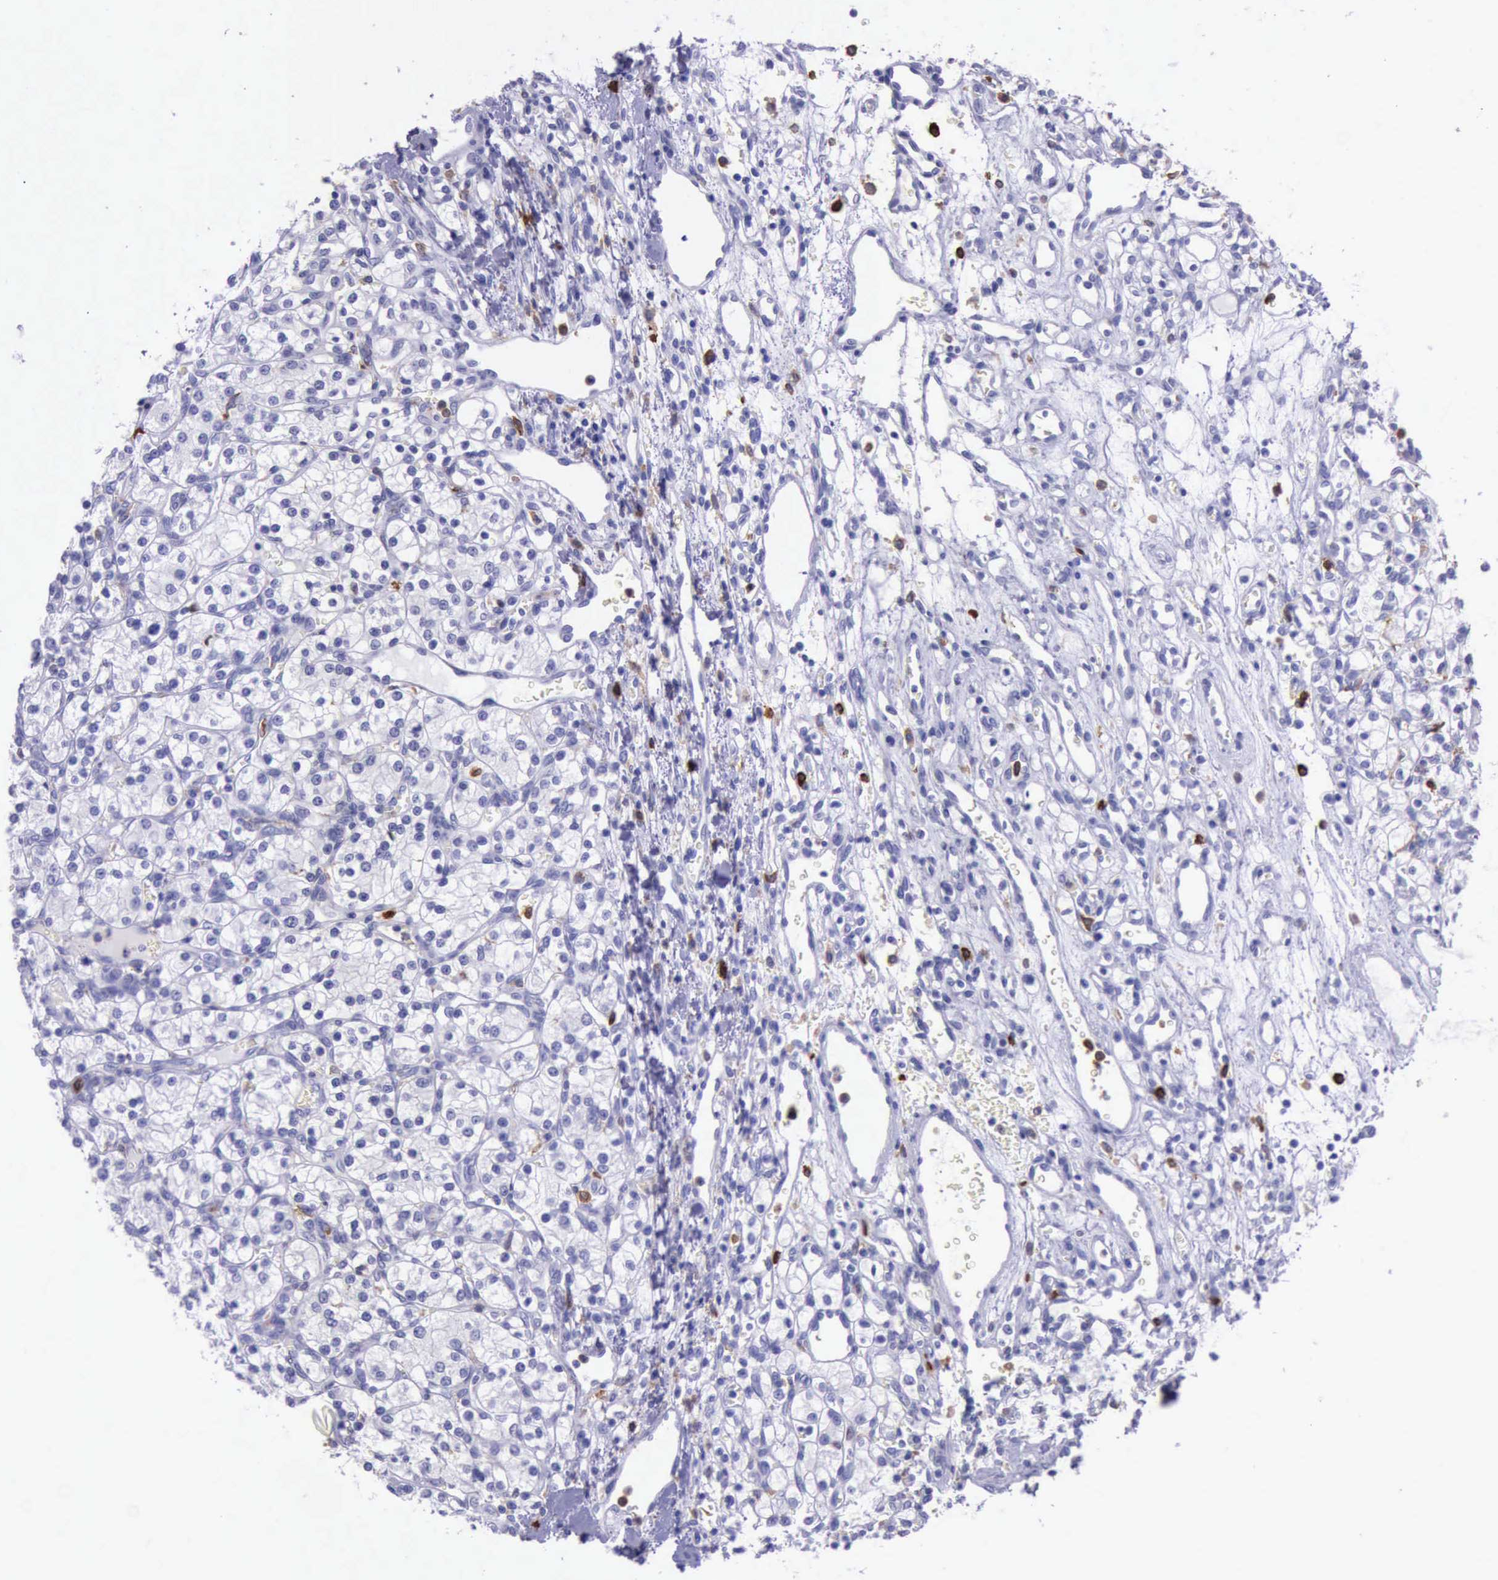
{"staining": {"intensity": "negative", "quantity": "none", "location": "none"}, "tissue": "renal cancer", "cell_type": "Tumor cells", "image_type": "cancer", "snomed": [{"axis": "morphology", "description": "Adenocarcinoma, NOS"}, {"axis": "topography", "description": "Kidney"}], "caption": "Protein analysis of renal adenocarcinoma displays no significant staining in tumor cells. (Immunohistochemistry (ihc), brightfield microscopy, high magnification).", "gene": "BTK", "patient": {"sex": "female", "age": 62}}